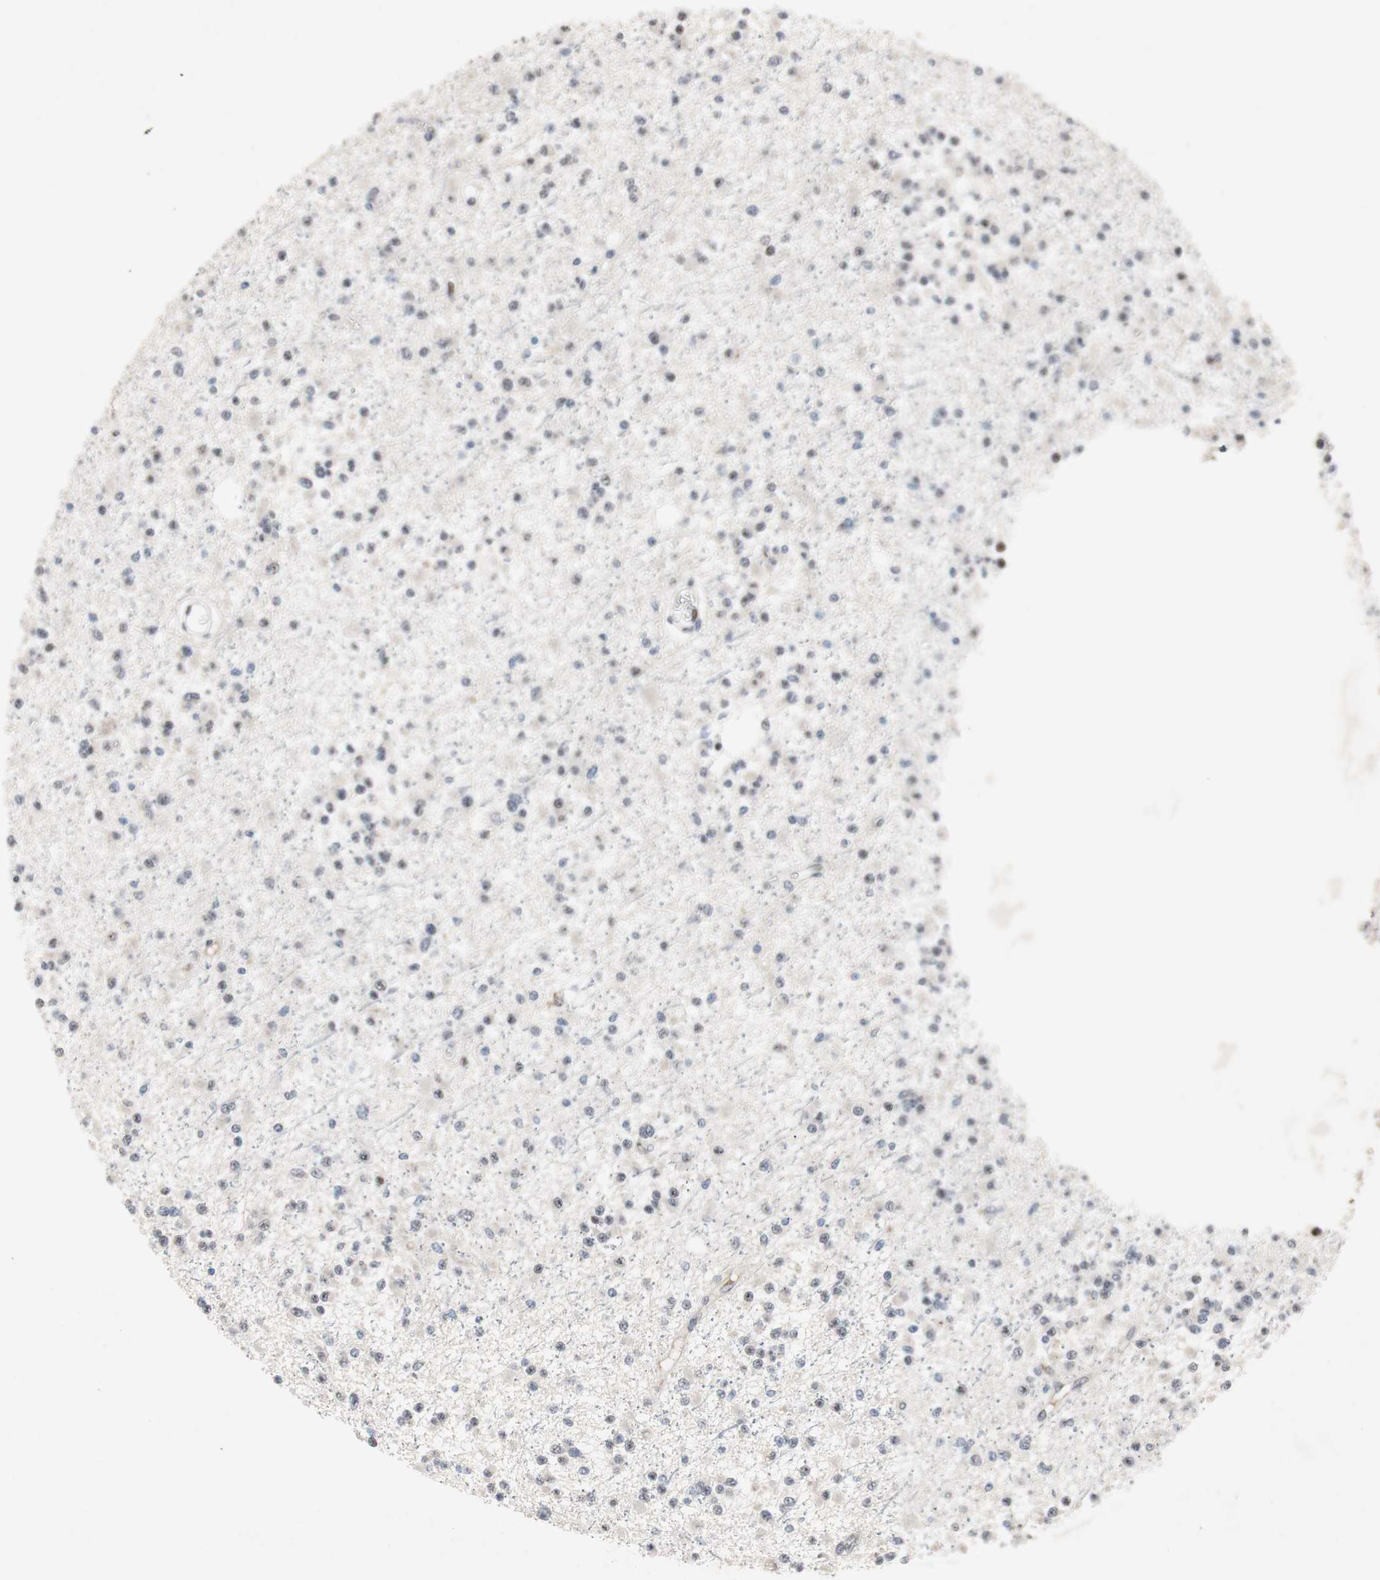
{"staining": {"intensity": "weak", "quantity": "<25%", "location": "nuclear"}, "tissue": "glioma", "cell_type": "Tumor cells", "image_type": "cancer", "snomed": [{"axis": "morphology", "description": "Glioma, malignant, Low grade"}, {"axis": "topography", "description": "Brain"}], "caption": "DAB immunohistochemical staining of human malignant glioma (low-grade) exhibits no significant positivity in tumor cells.", "gene": "SOX7", "patient": {"sex": "female", "age": 22}}